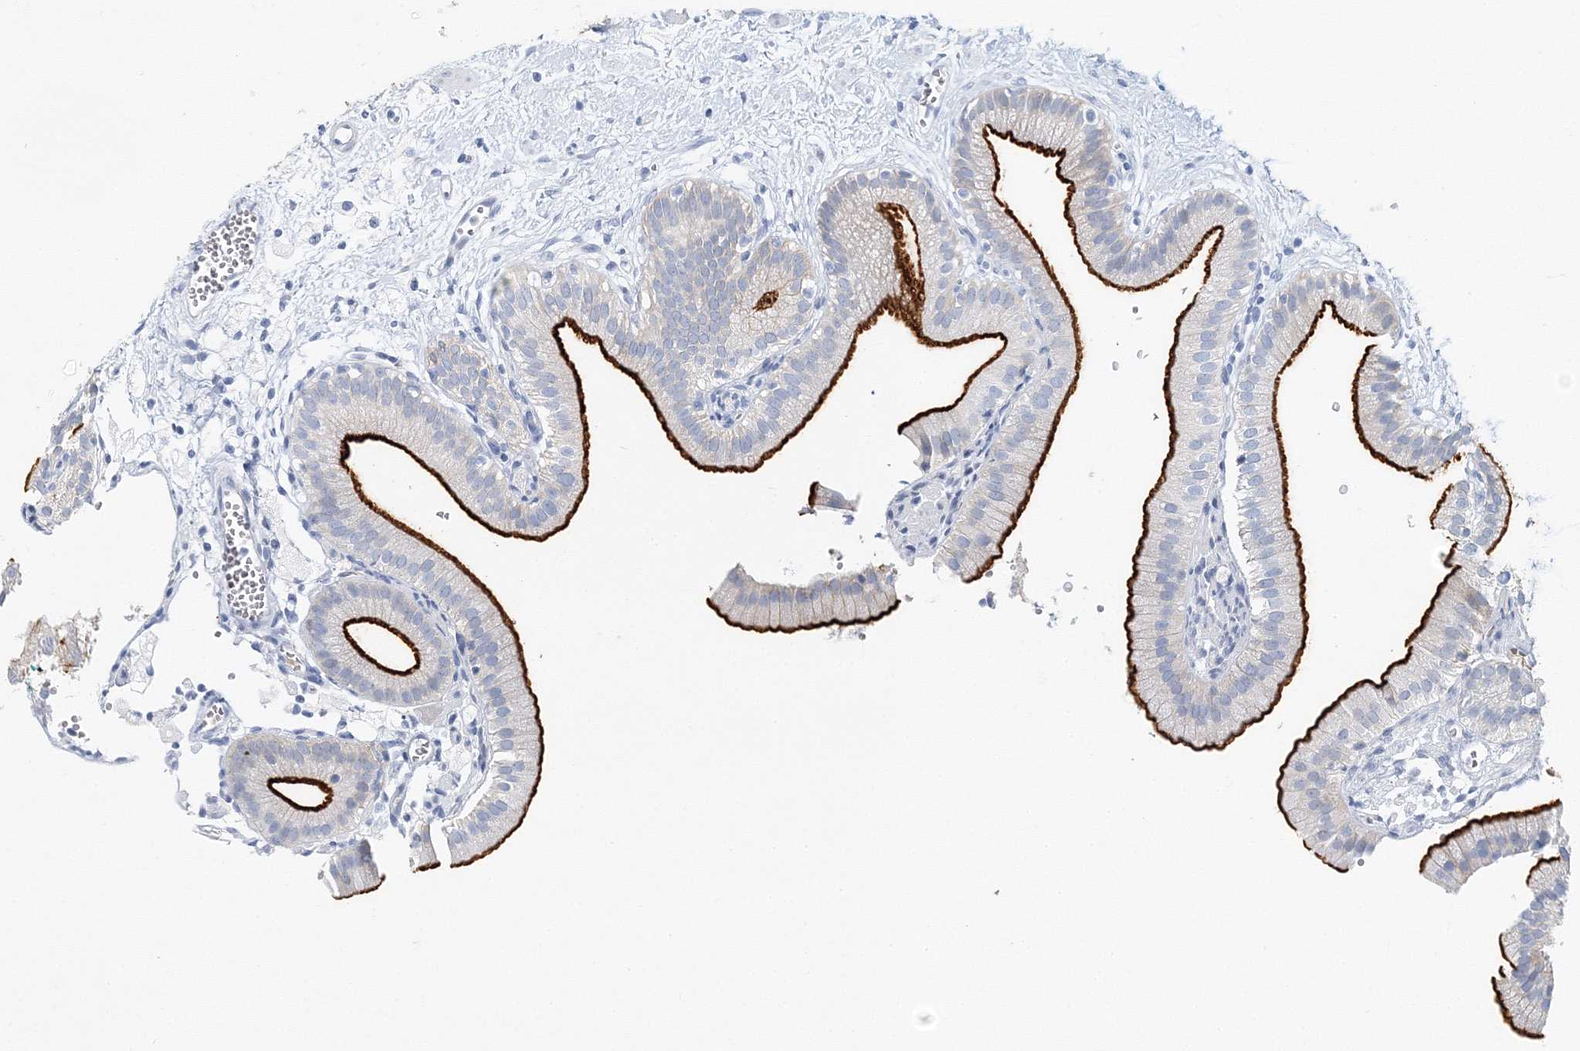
{"staining": {"intensity": "strong", "quantity": ">75%", "location": "cytoplasmic/membranous"}, "tissue": "gallbladder", "cell_type": "Glandular cells", "image_type": "normal", "snomed": [{"axis": "morphology", "description": "Normal tissue, NOS"}, {"axis": "topography", "description": "Gallbladder"}], "caption": "Immunohistochemistry image of benign gallbladder stained for a protein (brown), which demonstrates high levels of strong cytoplasmic/membranous expression in approximately >75% of glandular cells.", "gene": "VILL", "patient": {"sex": "male", "age": 55}}